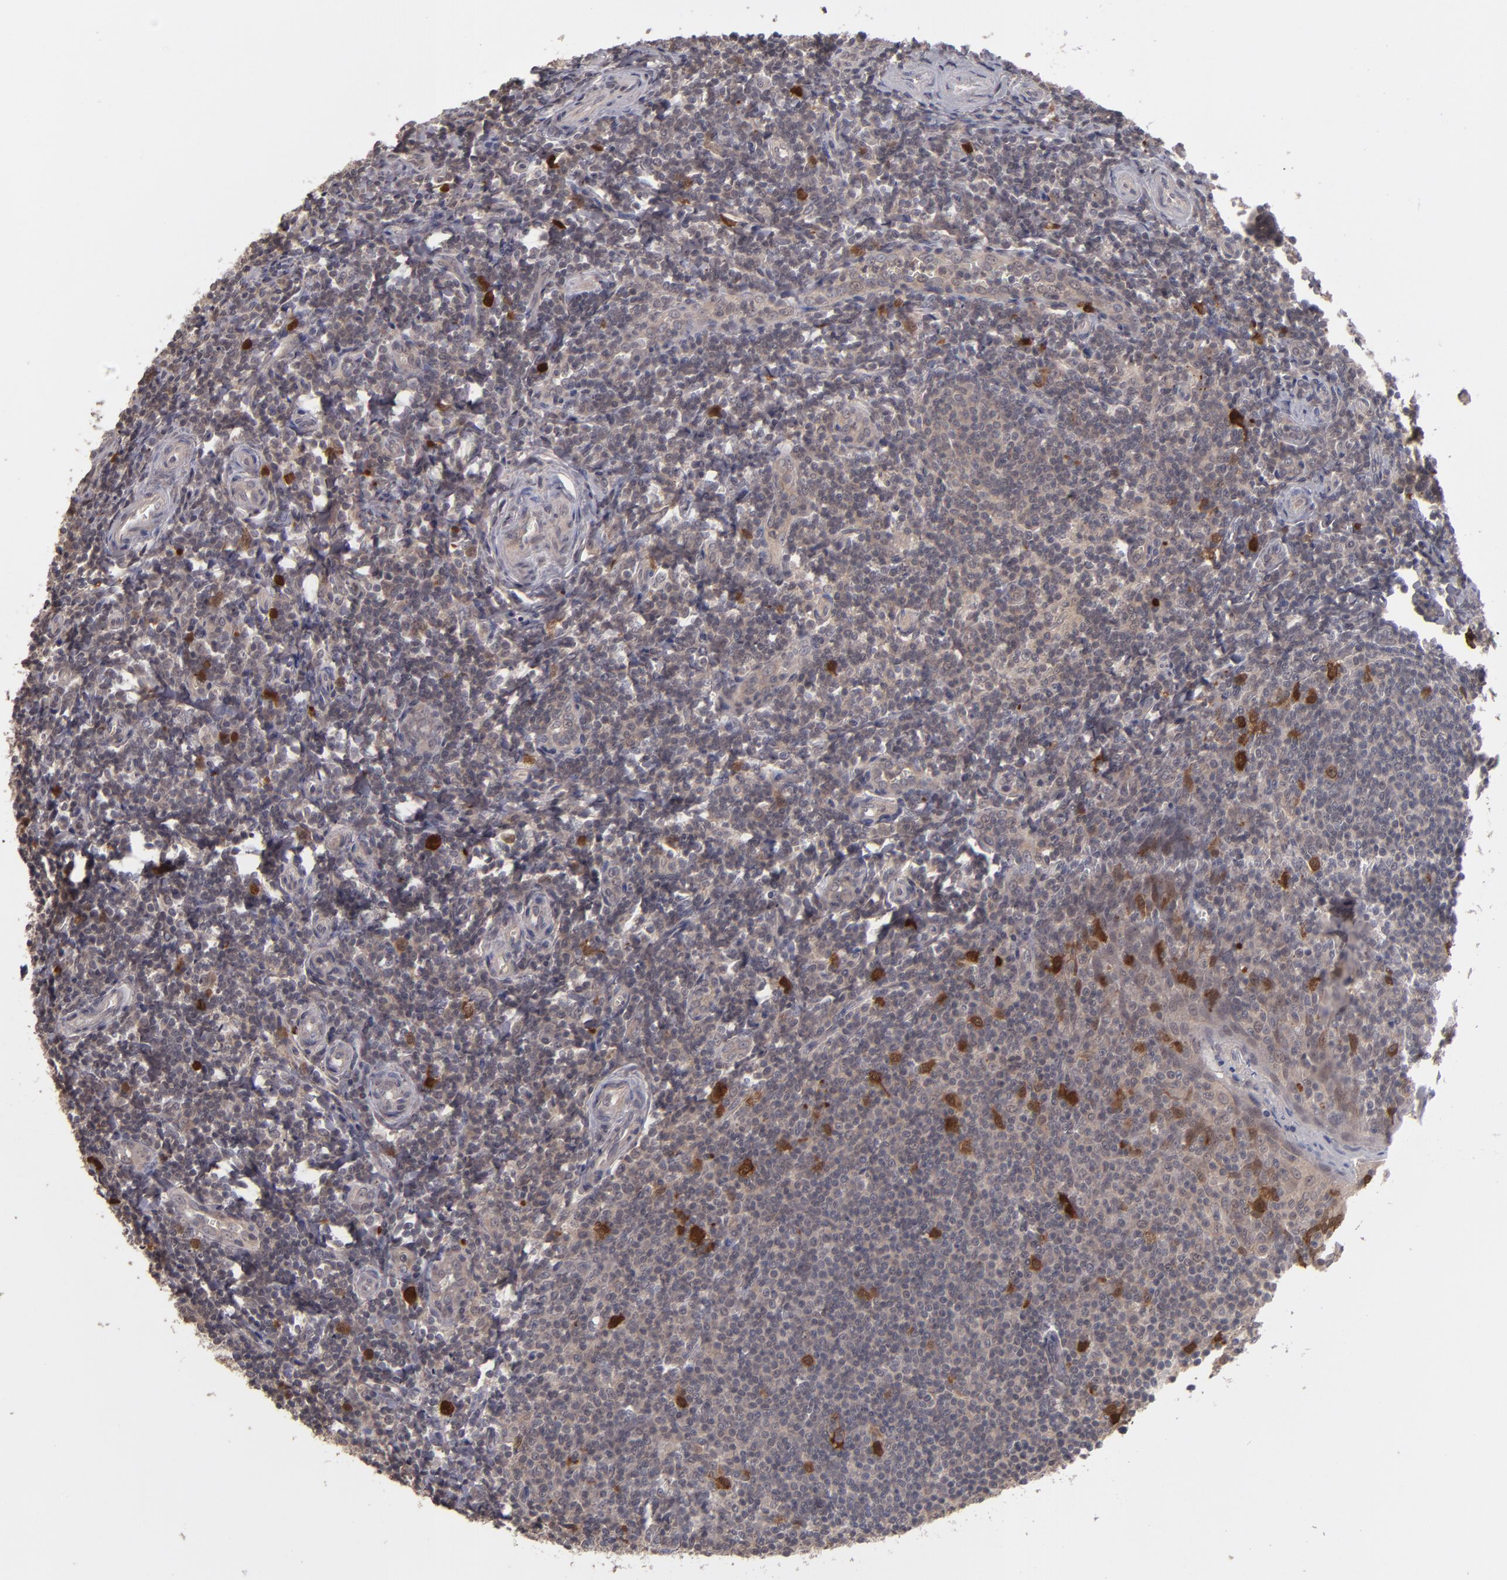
{"staining": {"intensity": "strong", "quantity": ">75%", "location": "cytoplasmic/membranous,nuclear"}, "tissue": "tonsil", "cell_type": "Germinal center cells", "image_type": "normal", "snomed": [{"axis": "morphology", "description": "Normal tissue, NOS"}, {"axis": "topography", "description": "Tonsil"}], "caption": "Germinal center cells reveal strong cytoplasmic/membranous,nuclear expression in about >75% of cells in unremarkable tonsil.", "gene": "TYMS", "patient": {"sex": "male", "age": 20}}